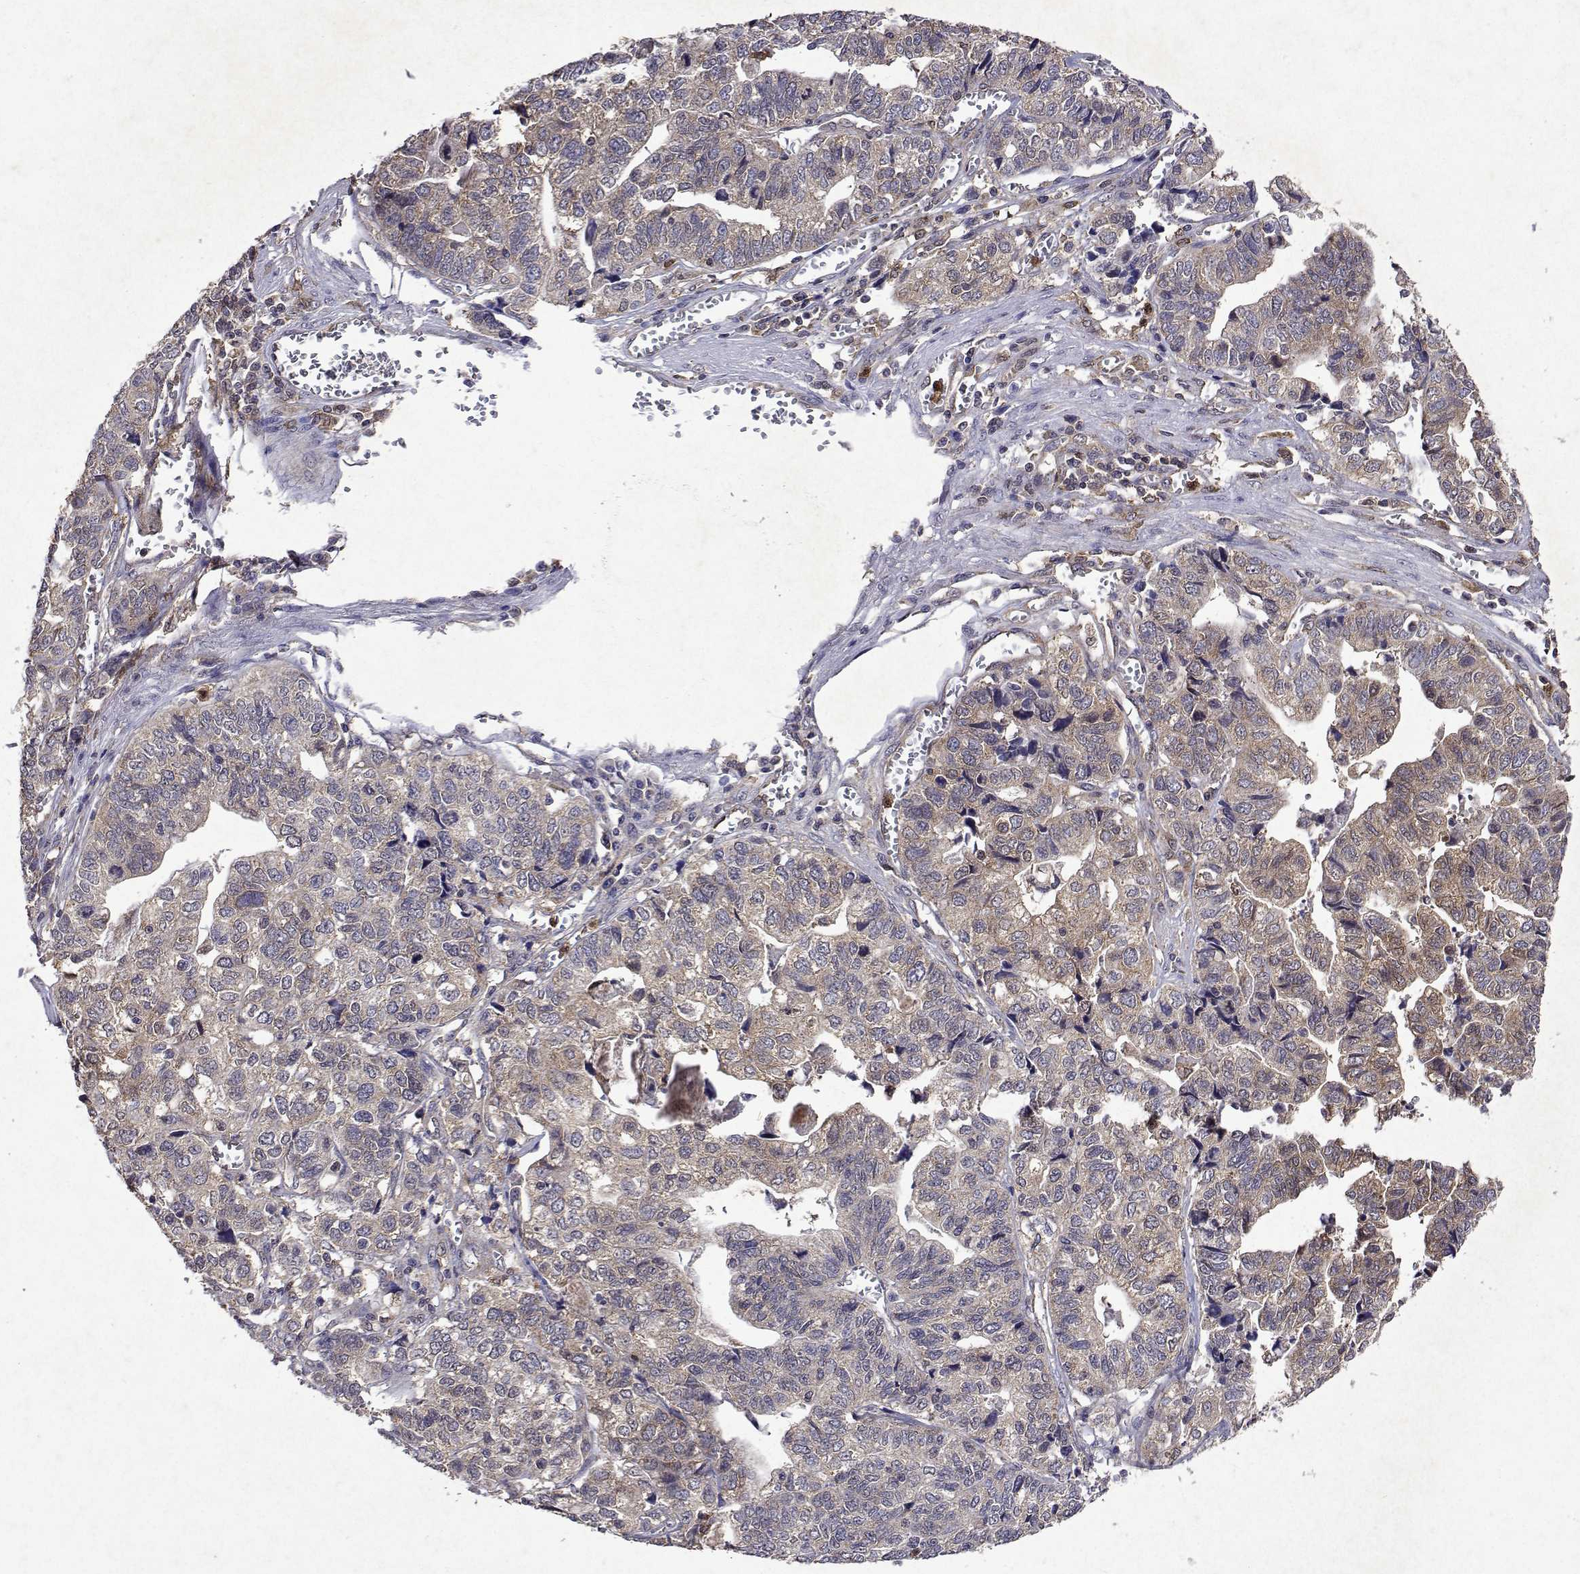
{"staining": {"intensity": "weak", "quantity": ">75%", "location": "cytoplasmic/membranous"}, "tissue": "stomach cancer", "cell_type": "Tumor cells", "image_type": "cancer", "snomed": [{"axis": "morphology", "description": "Adenocarcinoma, NOS"}, {"axis": "topography", "description": "Stomach, upper"}], "caption": "Tumor cells demonstrate low levels of weak cytoplasmic/membranous staining in about >75% of cells in stomach cancer (adenocarcinoma). The protein of interest is shown in brown color, while the nuclei are stained blue.", "gene": "APAF1", "patient": {"sex": "female", "age": 67}}